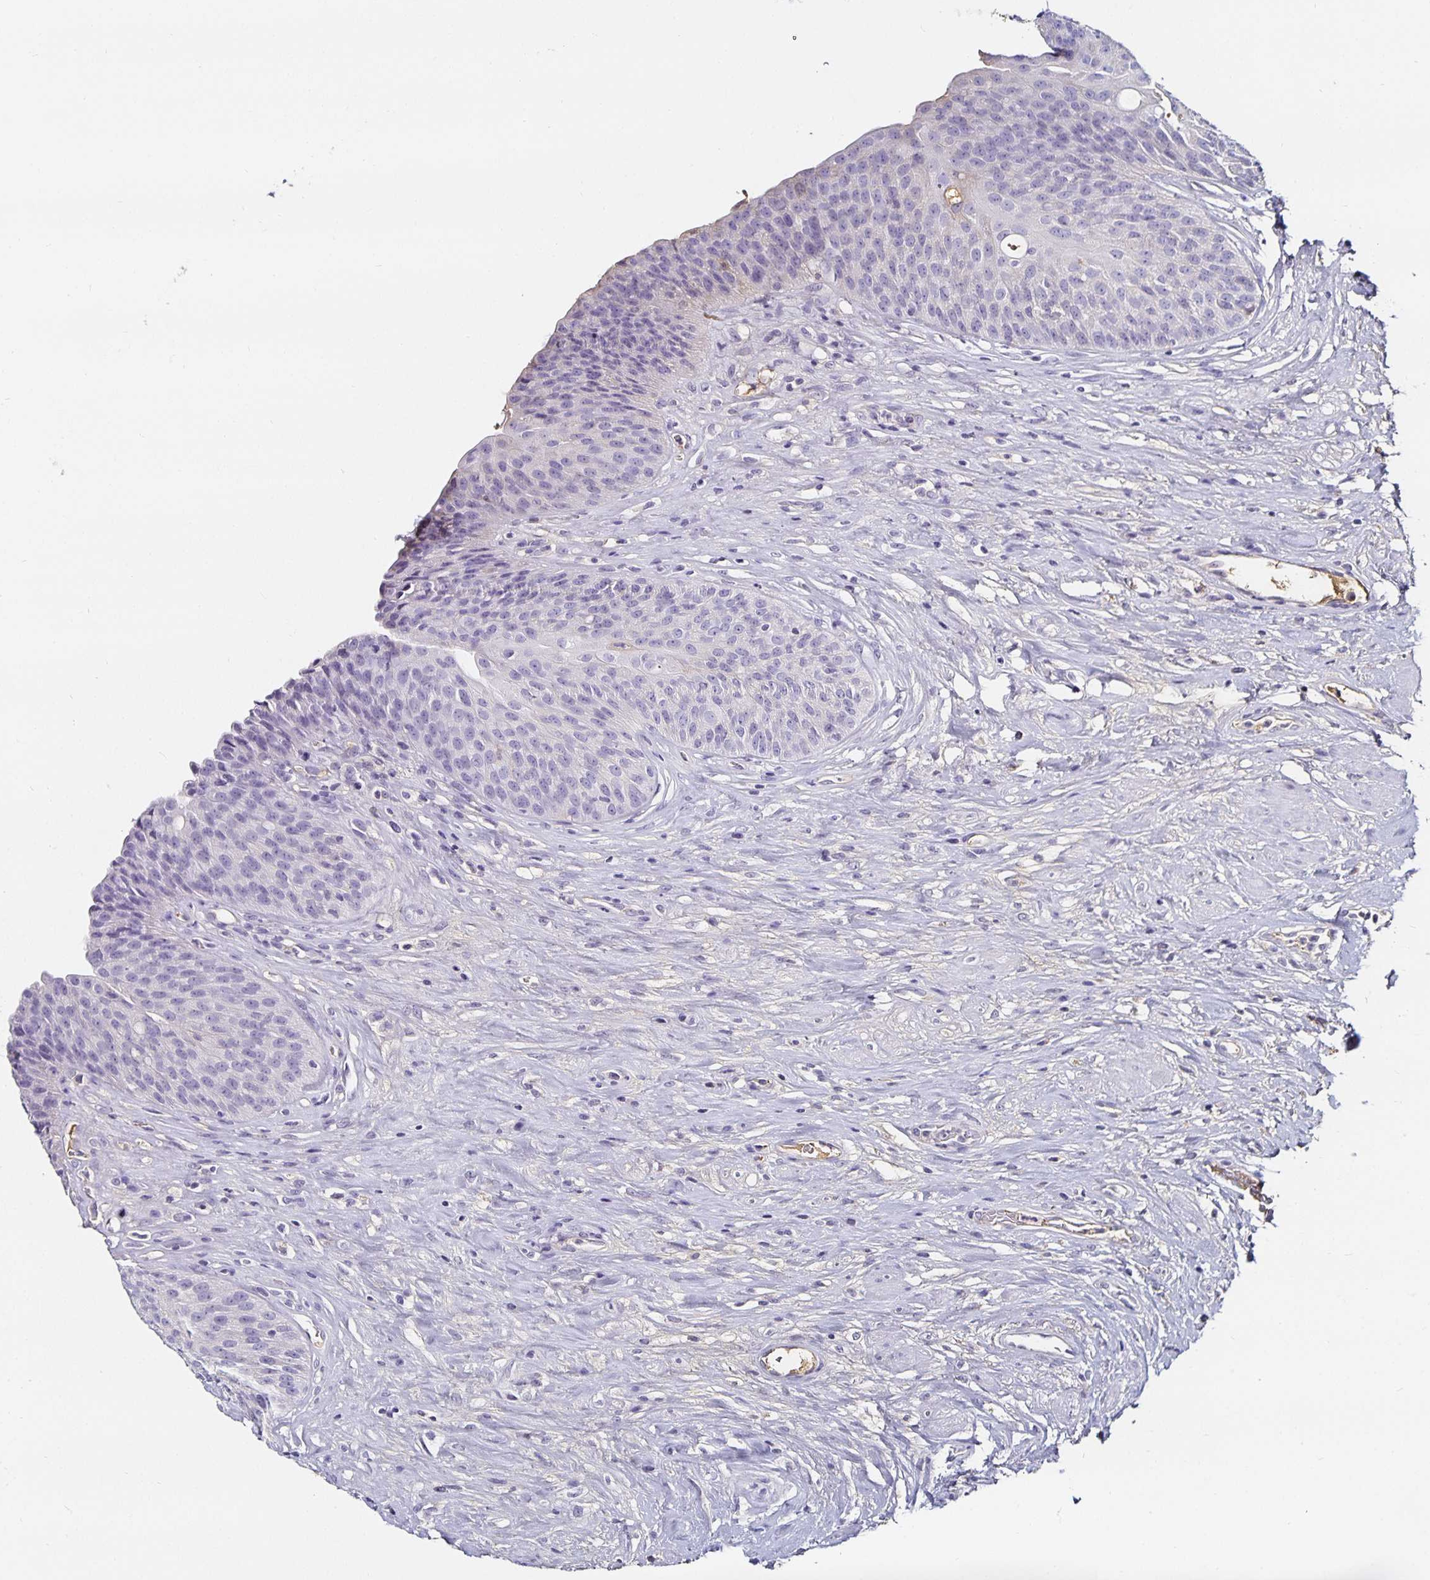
{"staining": {"intensity": "negative", "quantity": "none", "location": "none"}, "tissue": "urinary bladder", "cell_type": "Urothelial cells", "image_type": "normal", "snomed": [{"axis": "morphology", "description": "Normal tissue, NOS"}, {"axis": "topography", "description": "Urinary bladder"}], "caption": "Immunohistochemistry of unremarkable human urinary bladder shows no staining in urothelial cells. The staining is performed using DAB (3,3'-diaminobenzidine) brown chromogen with nuclei counter-stained in using hematoxylin.", "gene": "TTR", "patient": {"sex": "female", "age": 56}}